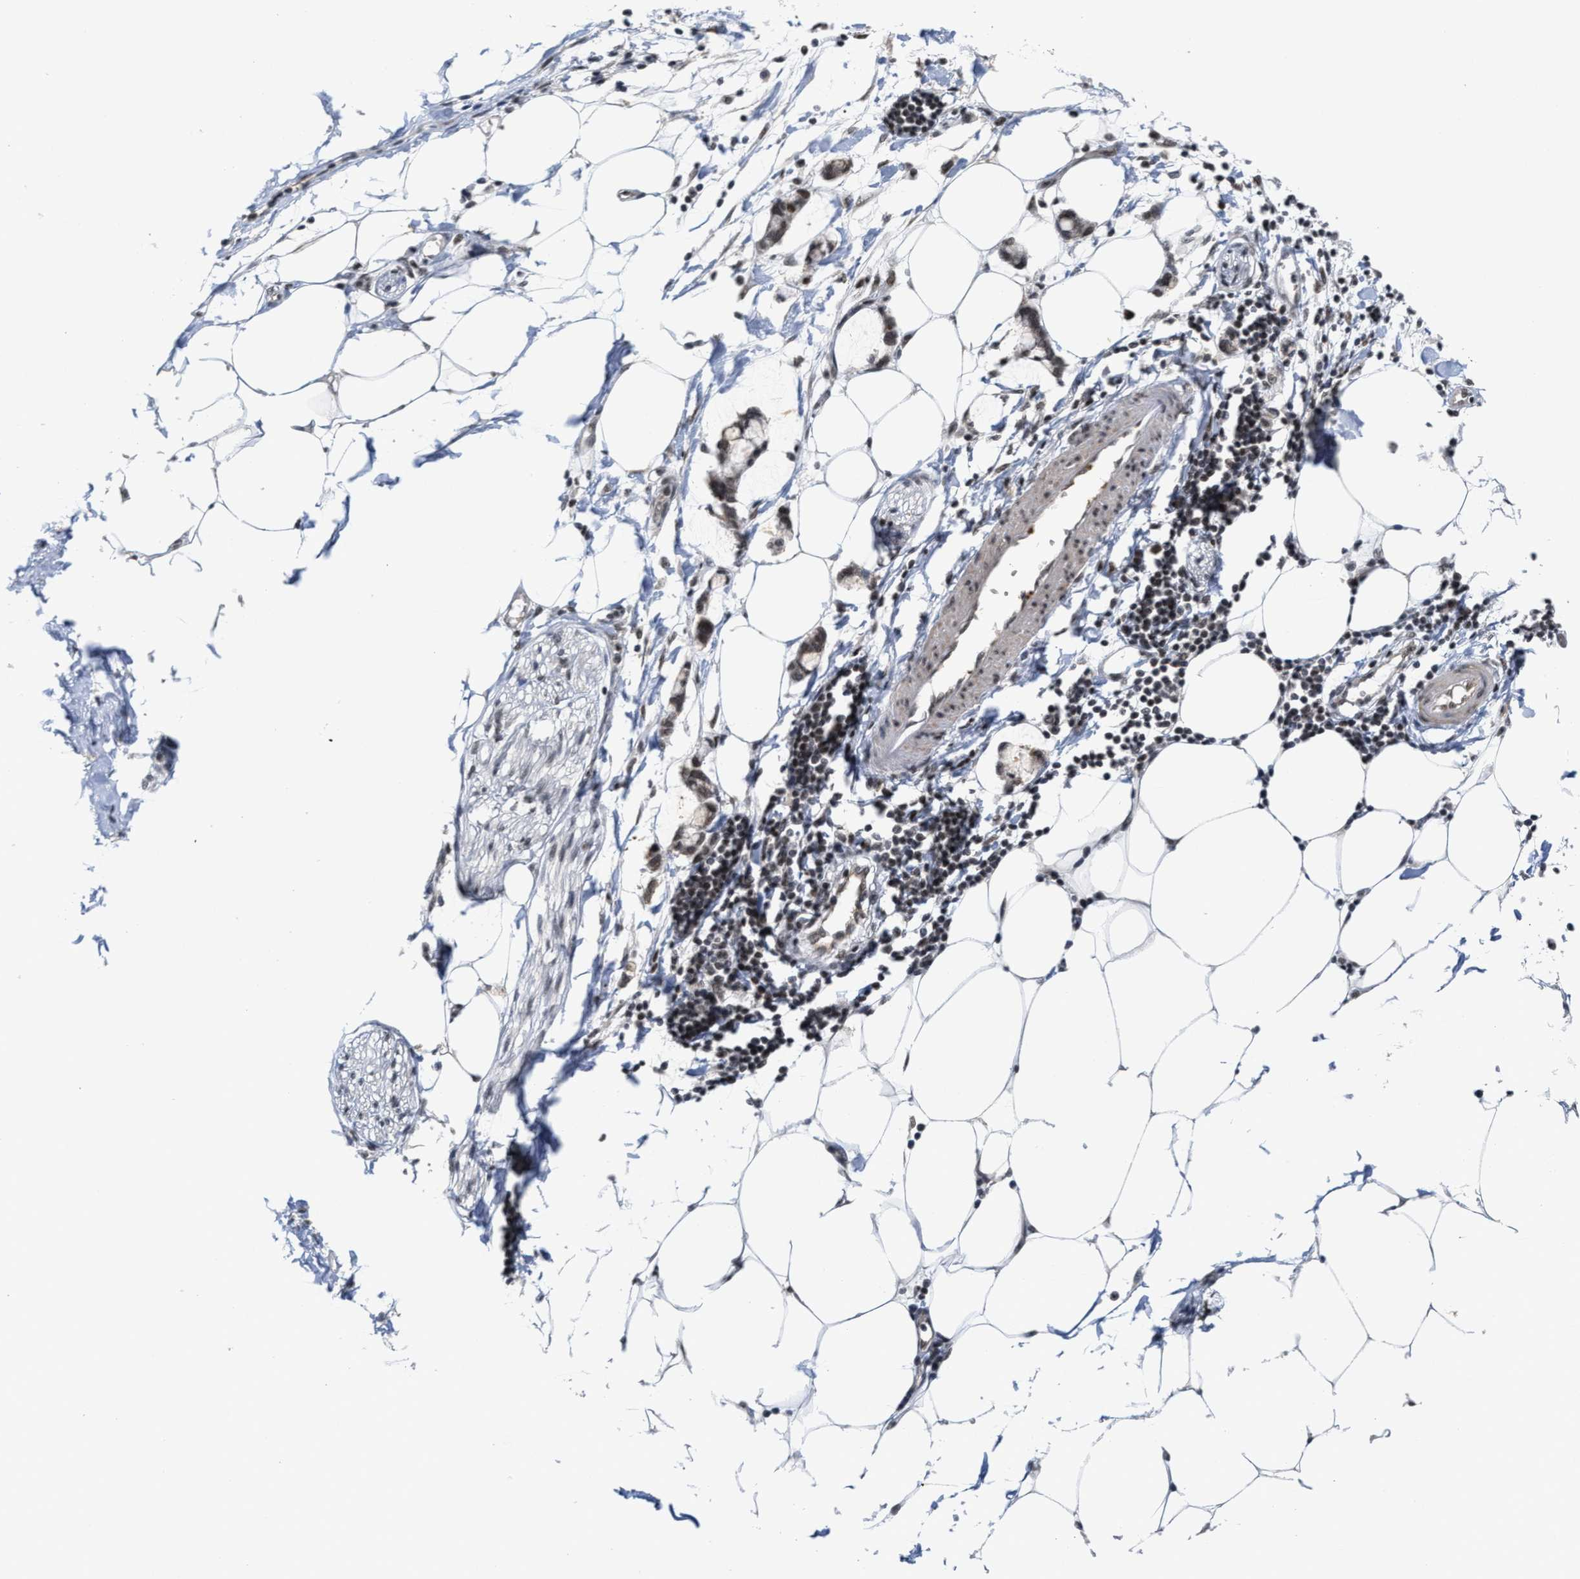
{"staining": {"intensity": "weak", "quantity": ">75%", "location": "nuclear"}, "tissue": "adipose tissue", "cell_type": "Adipocytes", "image_type": "normal", "snomed": [{"axis": "morphology", "description": "Normal tissue, NOS"}, {"axis": "morphology", "description": "Adenocarcinoma, NOS"}, {"axis": "topography", "description": "Colon"}, {"axis": "topography", "description": "Peripheral nerve tissue"}], "caption": "Weak nuclear staining is present in approximately >75% of adipocytes in unremarkable adipose tissue. The staining was performed using DAB, with brown indicating positive protein expression. Nuclei are stained blue with hematoxylin.", "gene": "ANKRD6", "patient": {"sex": "male", "age": 14}}